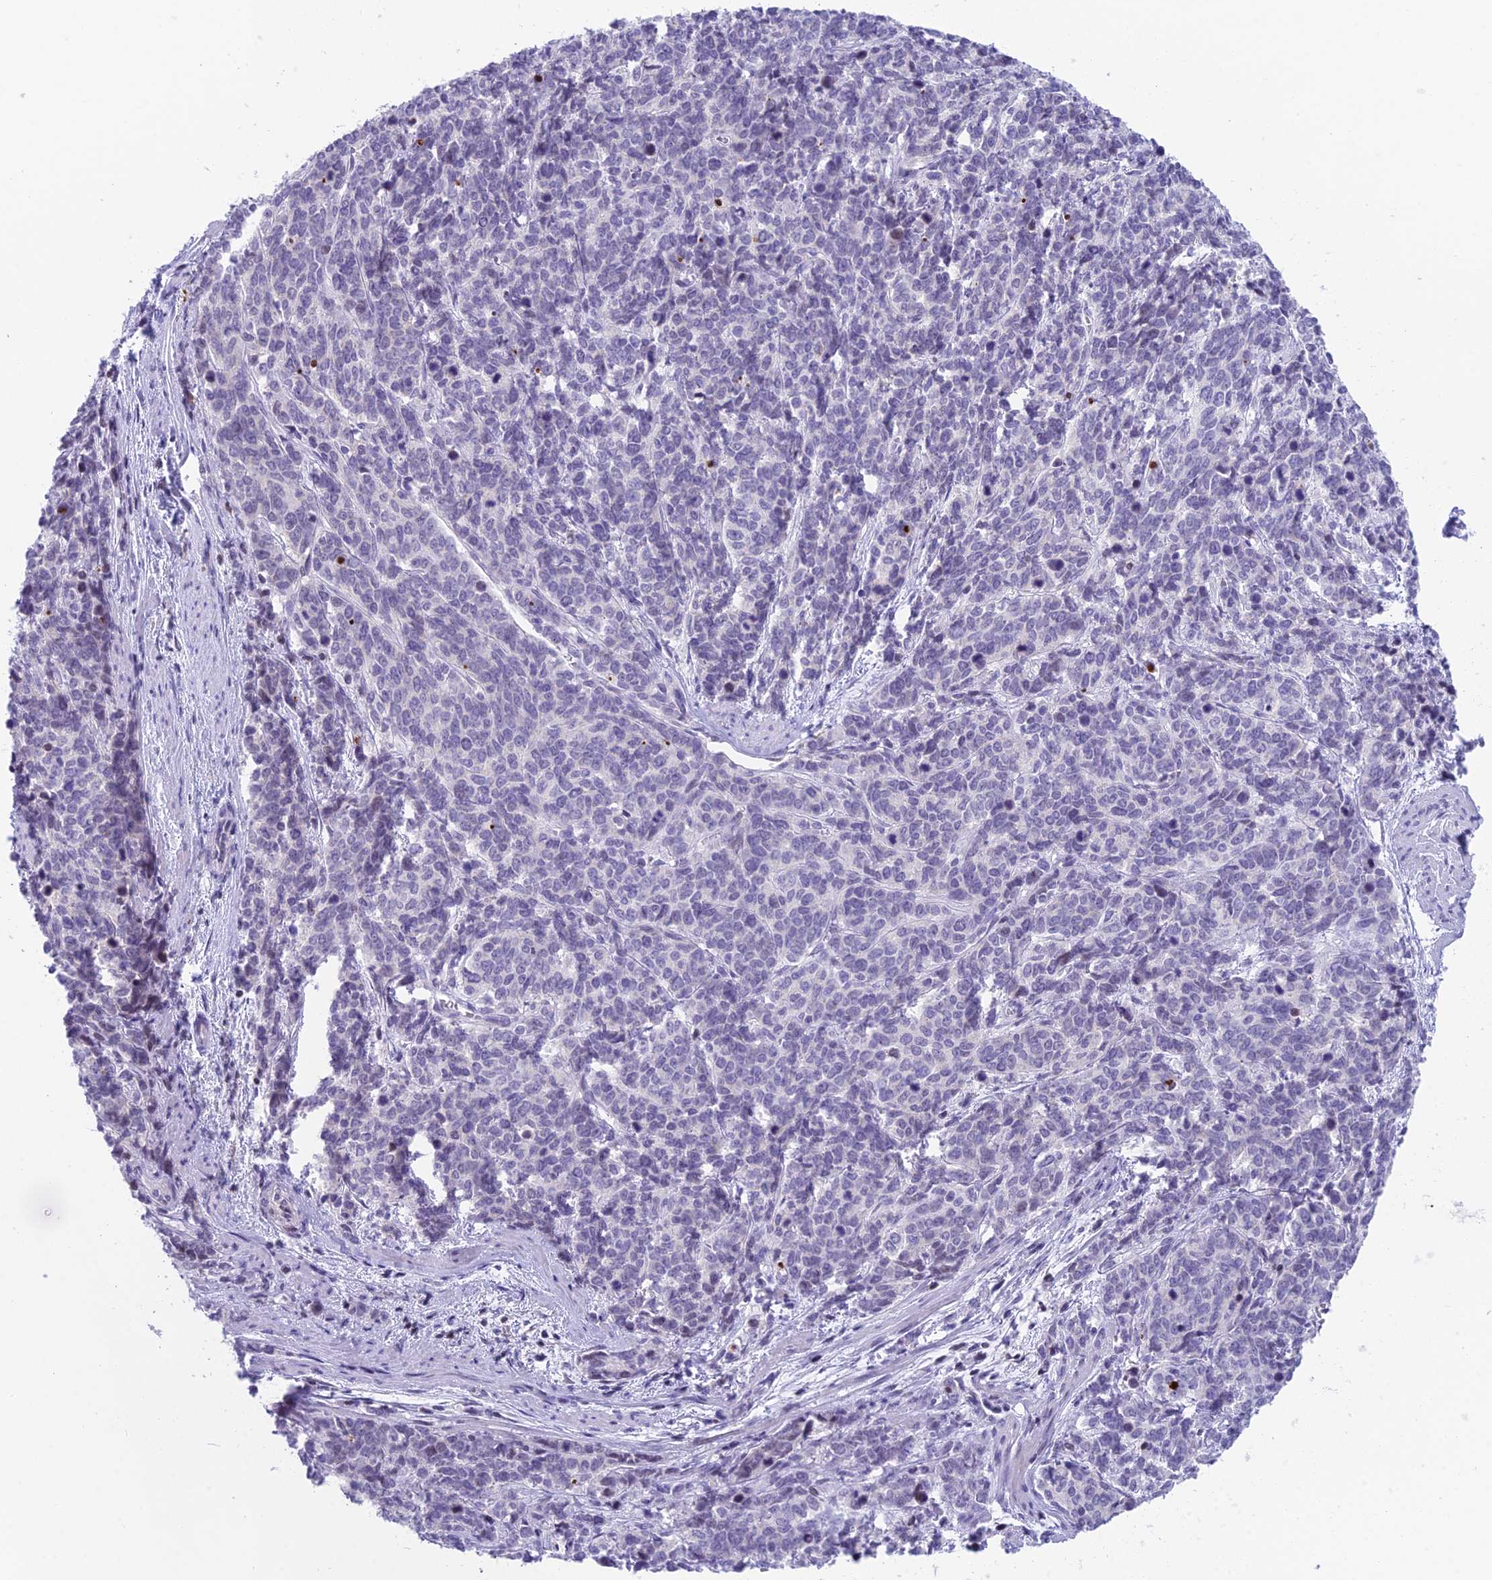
{"staining": {"intensity": "negative", "quantity": "none", "location": "none"}, "tissue": "cervical cancer", "cell_type": "Tumor cells", "image_type": "cancer", "snomed": [{"axis": "morphology", "description": "Squamous cell carcinoma, NOS"}, {"axis": "topography", "description": "Cervix"}], "caption": "The micrograph reveals no staining of tumor cells in squamous cell carcinoma (cervical).", "gene": "CC2D2A", "patient": {"sex": "female", "age": 60}}